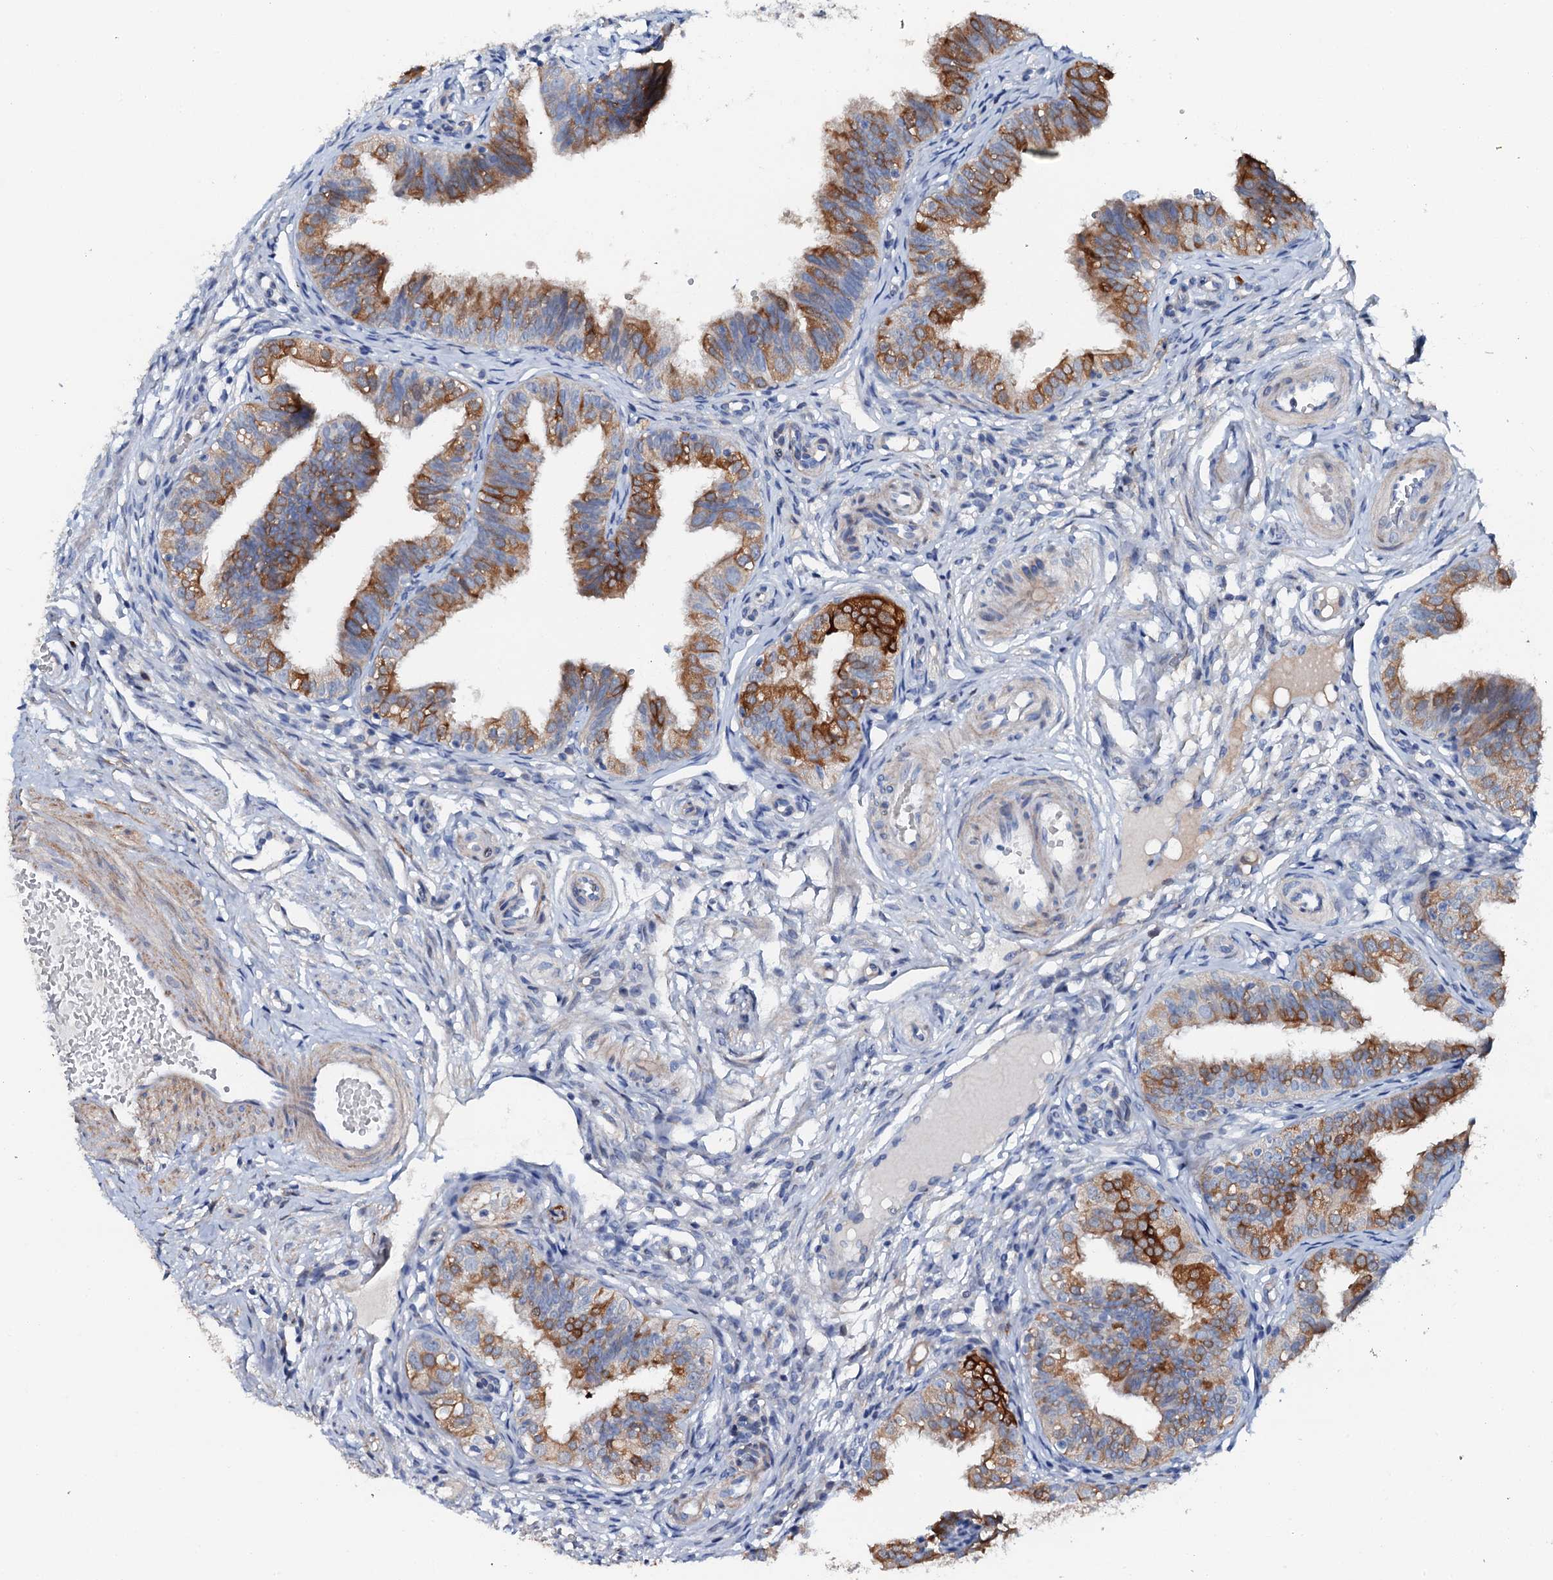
{"staining": {"intensity": "strong", "quantity": ">75%", "location": "cytoplasmic/membranous"}, "tissue": "fallopian tube", "cell_type": "Glandular cells", "image_type": "normal", "snomed": [{"axis": "morphology", "description": "Normal tissue, NOS"}, {"axis": "topography", "description": "Fallopian tube"}], "caption": "Immunohistochemistry of normal fallopian tube shows high levels of strong cytoplasmic/membranous positivity in approximately >75% of glandular cells.", "gene": "GFOD2", "patient": {"sex": "female", "age": 35}}